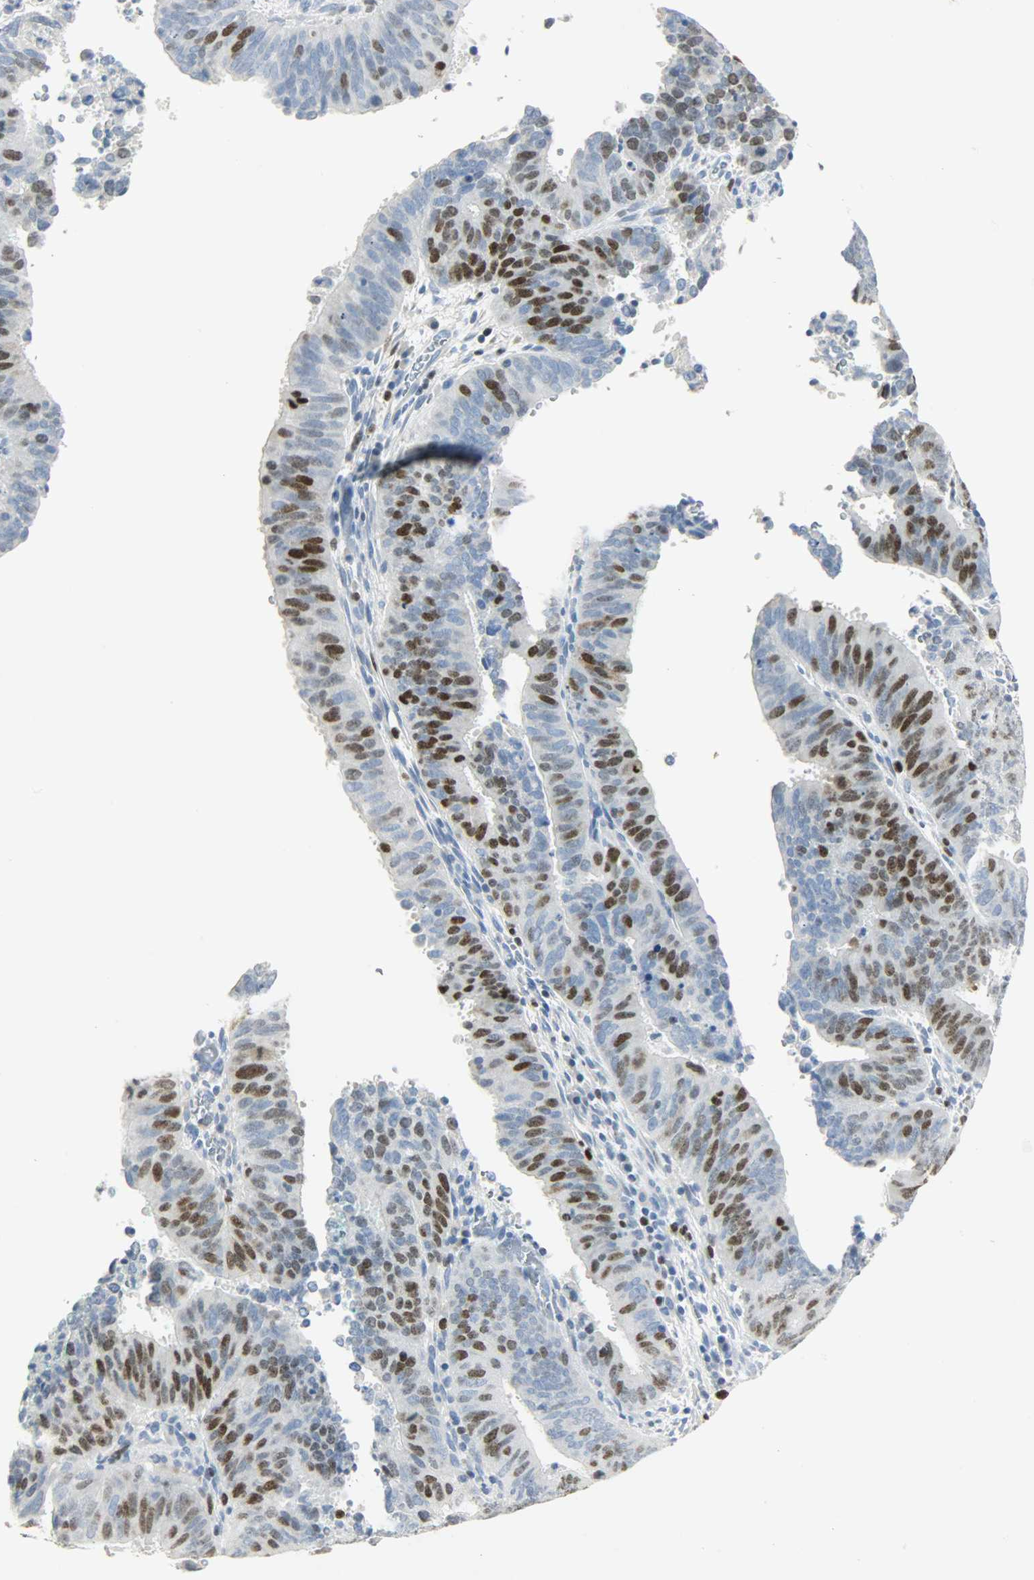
{"staining": {"intensity": "moderate", "quantity": "25%-75%", "location": "nuclear"}, "tissue": "cervical cancer", "cell_type": "Tumor cells", "image_type": "cancer", "snomed": [{"axis": "morphology", "description": "Adenocarcinoma, NOS"}, {"axis": "topography", "description": "Cervix"}], "caption": "Immunohistochemistry (IHC) histopathology image of human cervical adenocarcinoma stained for a protein (brown), which exhibits medium levels of moderate nuclear staining in approximately 25%-75% of tumor cells.", "gene": "HELLS", "patient": {"sex": "female", "age": 44}}